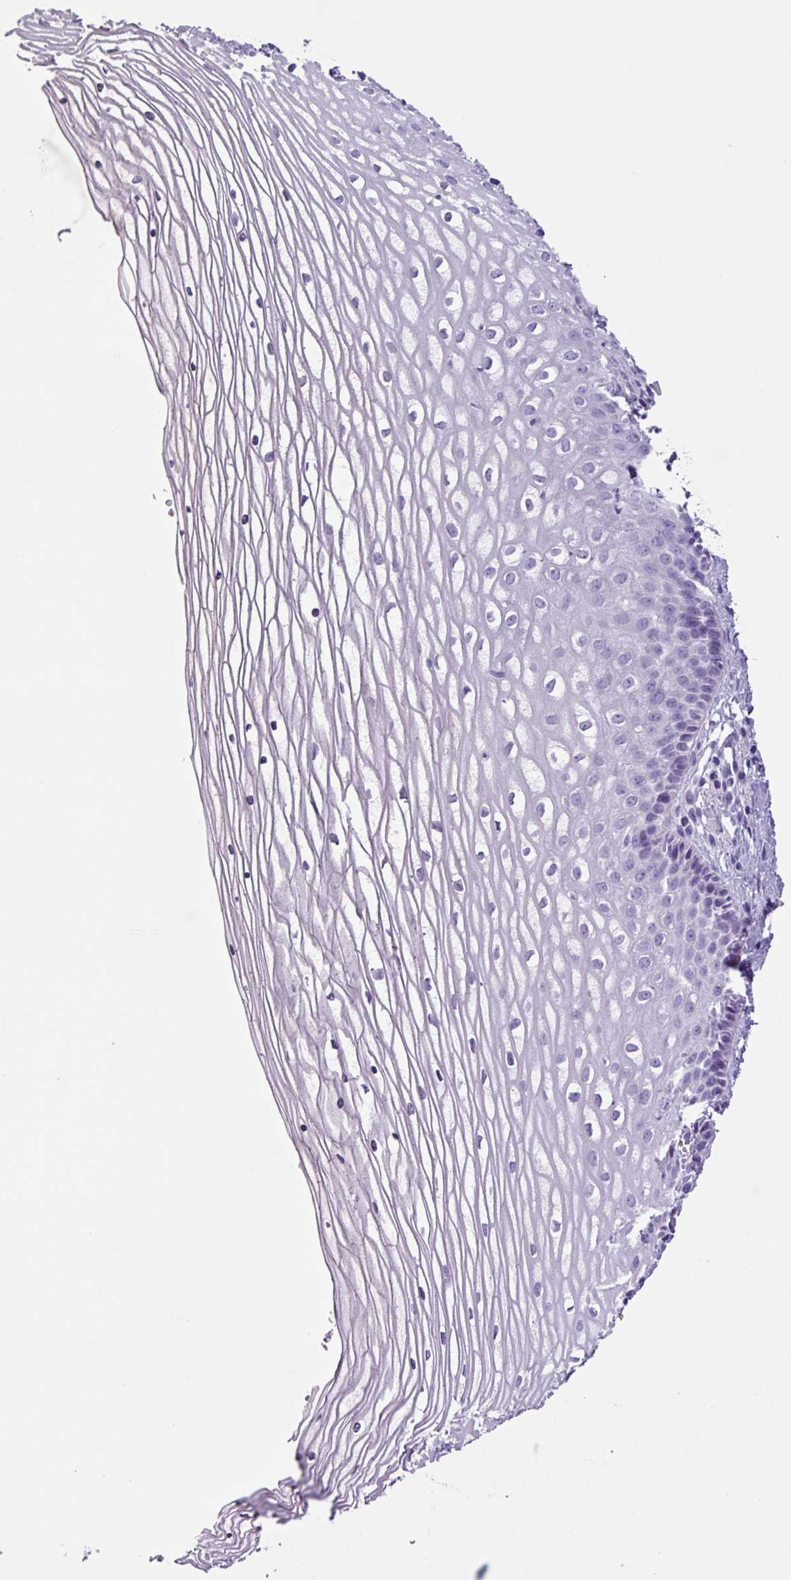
{"staining": {"intensity": "negative", "quantity": "none", "location": "none"}, "tissue": "cervix", "cell_type": "Glandular cells", "image_type": "normal", "snomed": [{"axis": "morphology", "description": "Normal tissue, NOS"}, {"axis": "topography", "description": "Cervix"}], "caption": "A micrograph of cervix stained for a protein exhibits no brown staining in glandular cells.", "gene": "AGO3", "patient": {"sex": "female", "age": 47}}